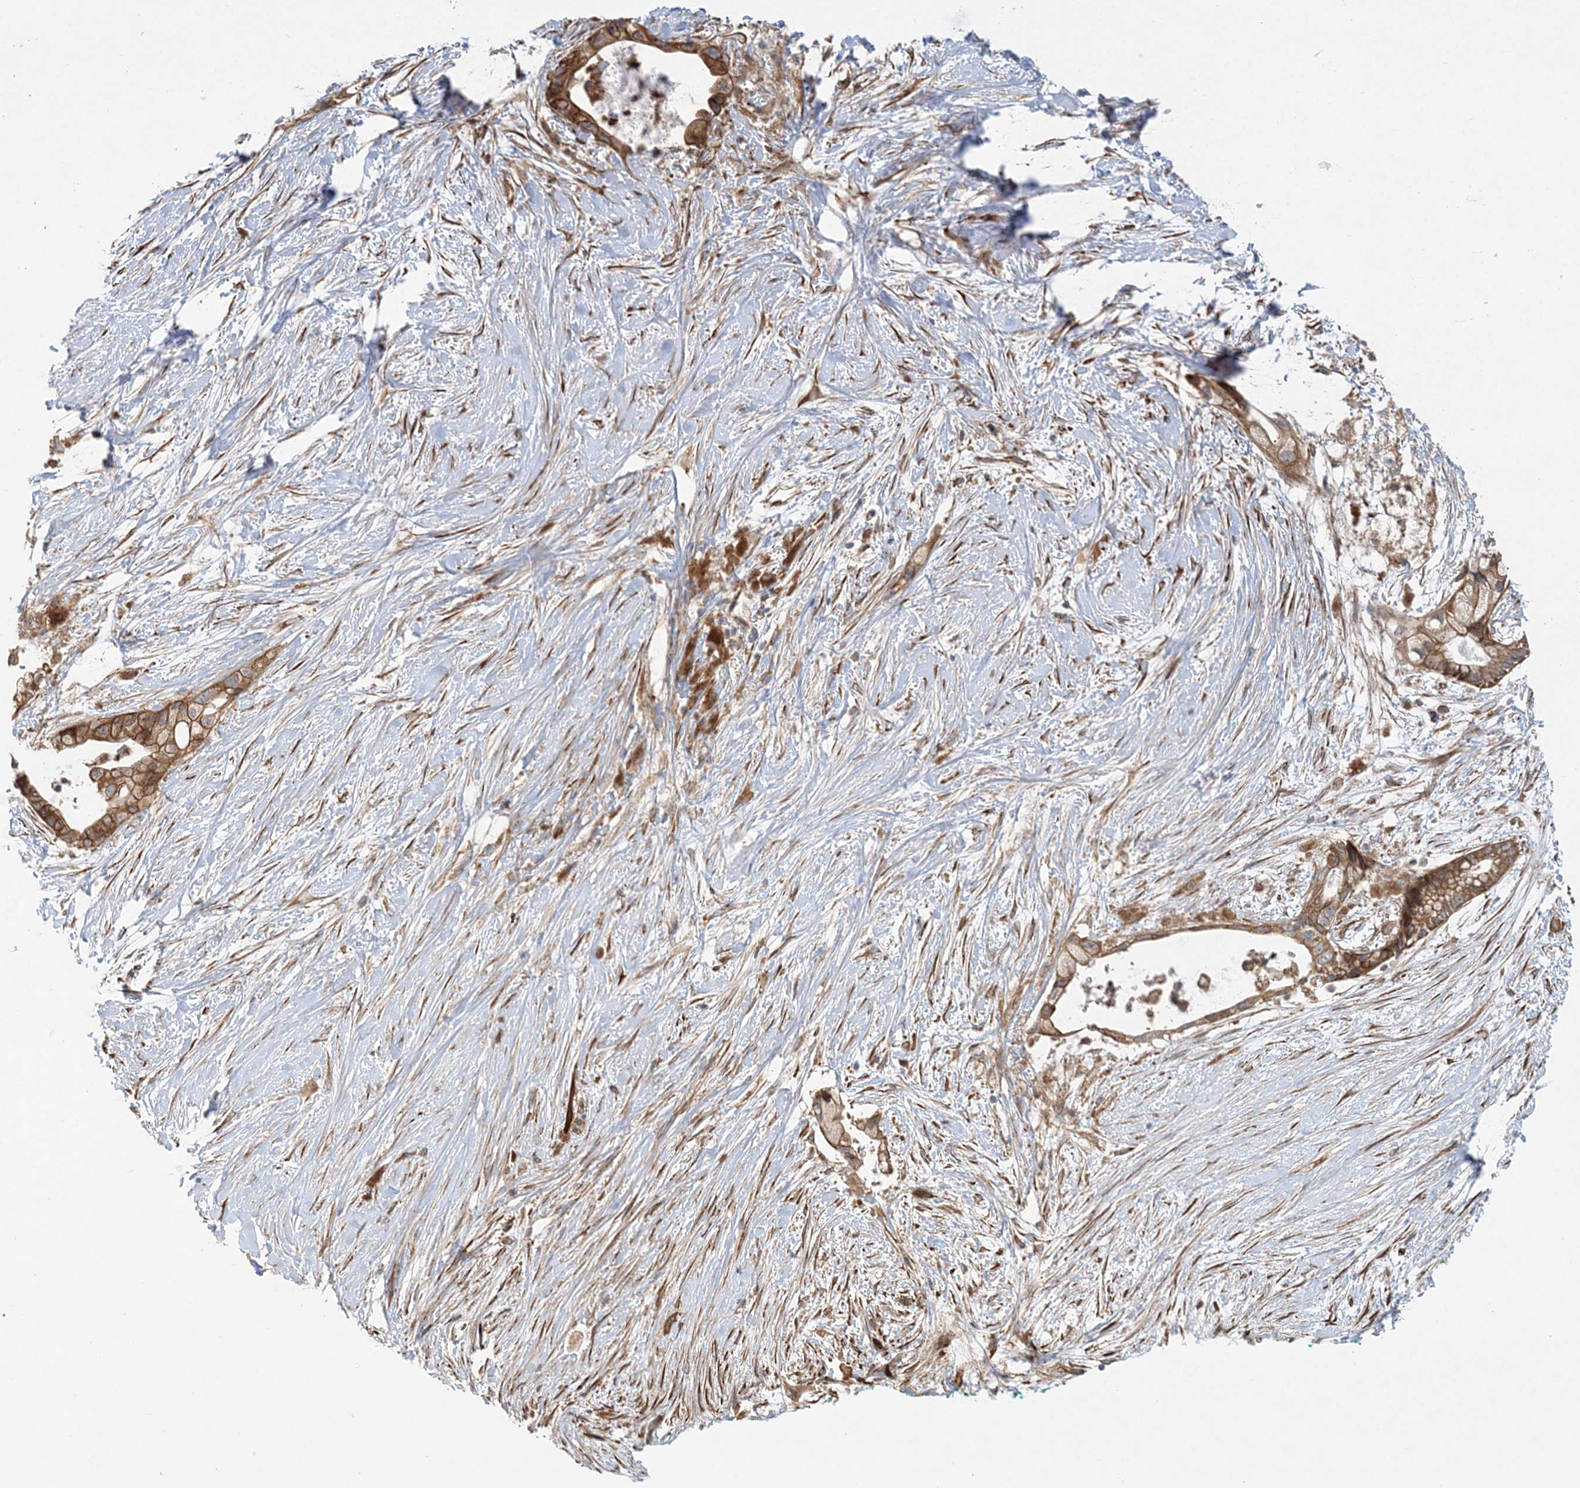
{"staining": {"intensity": "moderate", "quantity": ">75%", "location": "cytoplasmic/membranous"}, "tissue": "pancreatic cancer", "cell_type": "Tumor cells", "image_type": "cancer", "snomed": [{"axis": "morphology", "description": "Adenocarcinoma, NOS"}, {"axis": "topography", "description": "Pancreas"}], "caption": "This image reveals immunohistochemistry (IHC) staining of pancreatic adenocarcinoma, with medium moderate cytoplasmic/membranous positivity in approximately >75% of tumor cells.", "gene": "ZFYVE16", "patient": {"sex": "male", "age": 53}}